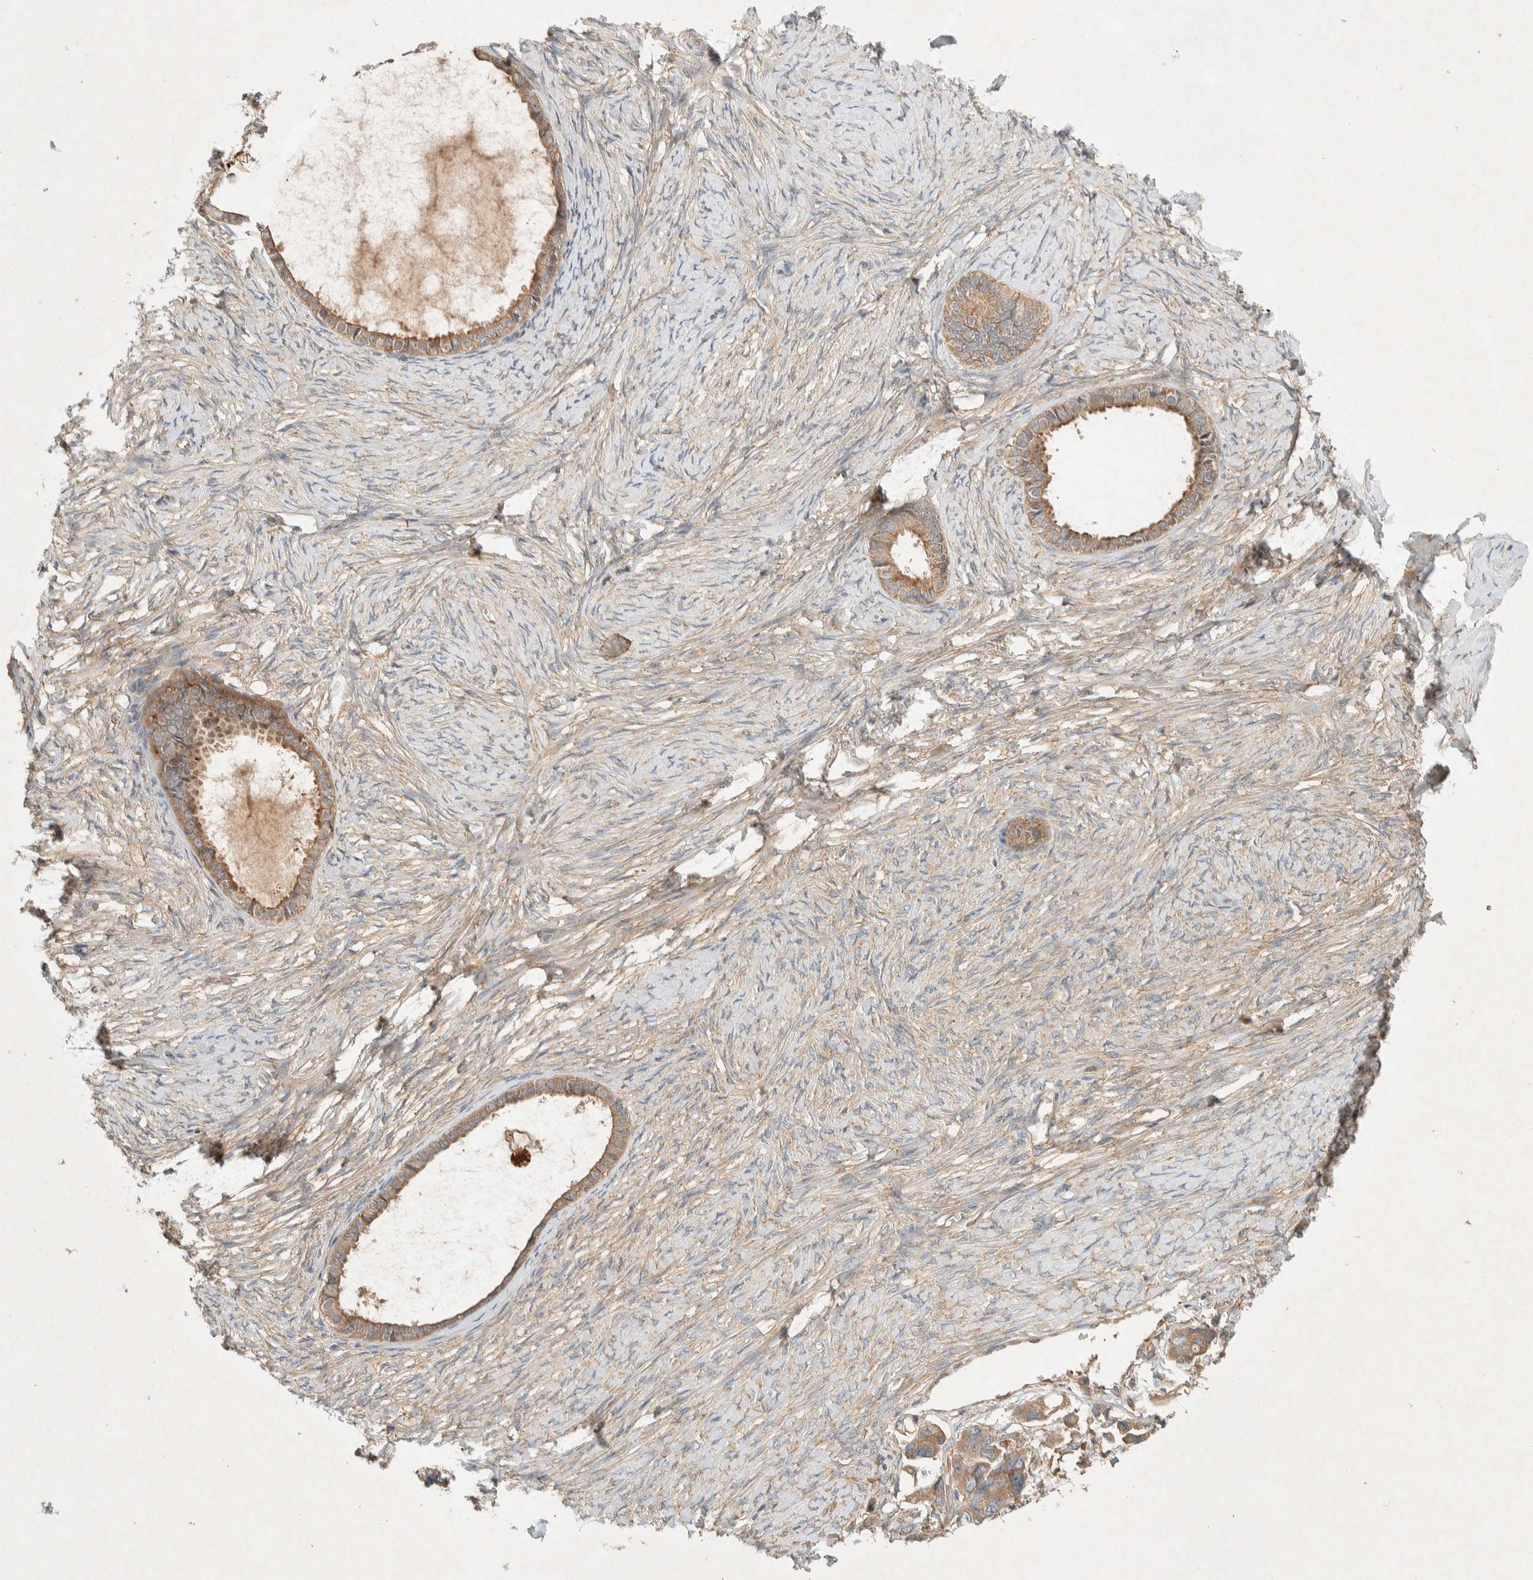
{"staining": {"intensity": "moderate", "quantity": ">75%", "location": "cytoplasmic/membranous"}, "tissue": "ovarian cancer", "cell_type": "Tumor cells", "image_type": "cancer", "snomed": [{"axis": "morphology", "description": "Cystadenocarcinoma, serous, NOS"}, {"axis": "topography", "description": "Ovary"}], "caption": "IHC histopathology image of neoplastic tissue: ovarian serous cystadenocarcinoma stained using immunohistochemistry reveals medium levels of moderate protein expression localized specifically in the cytoplasmic/membranous of tumor cells, appearing as a cytoplasmic/membranous brown color.", "gene": "PXK", "patient": {"sex": "female", "age": 79}}